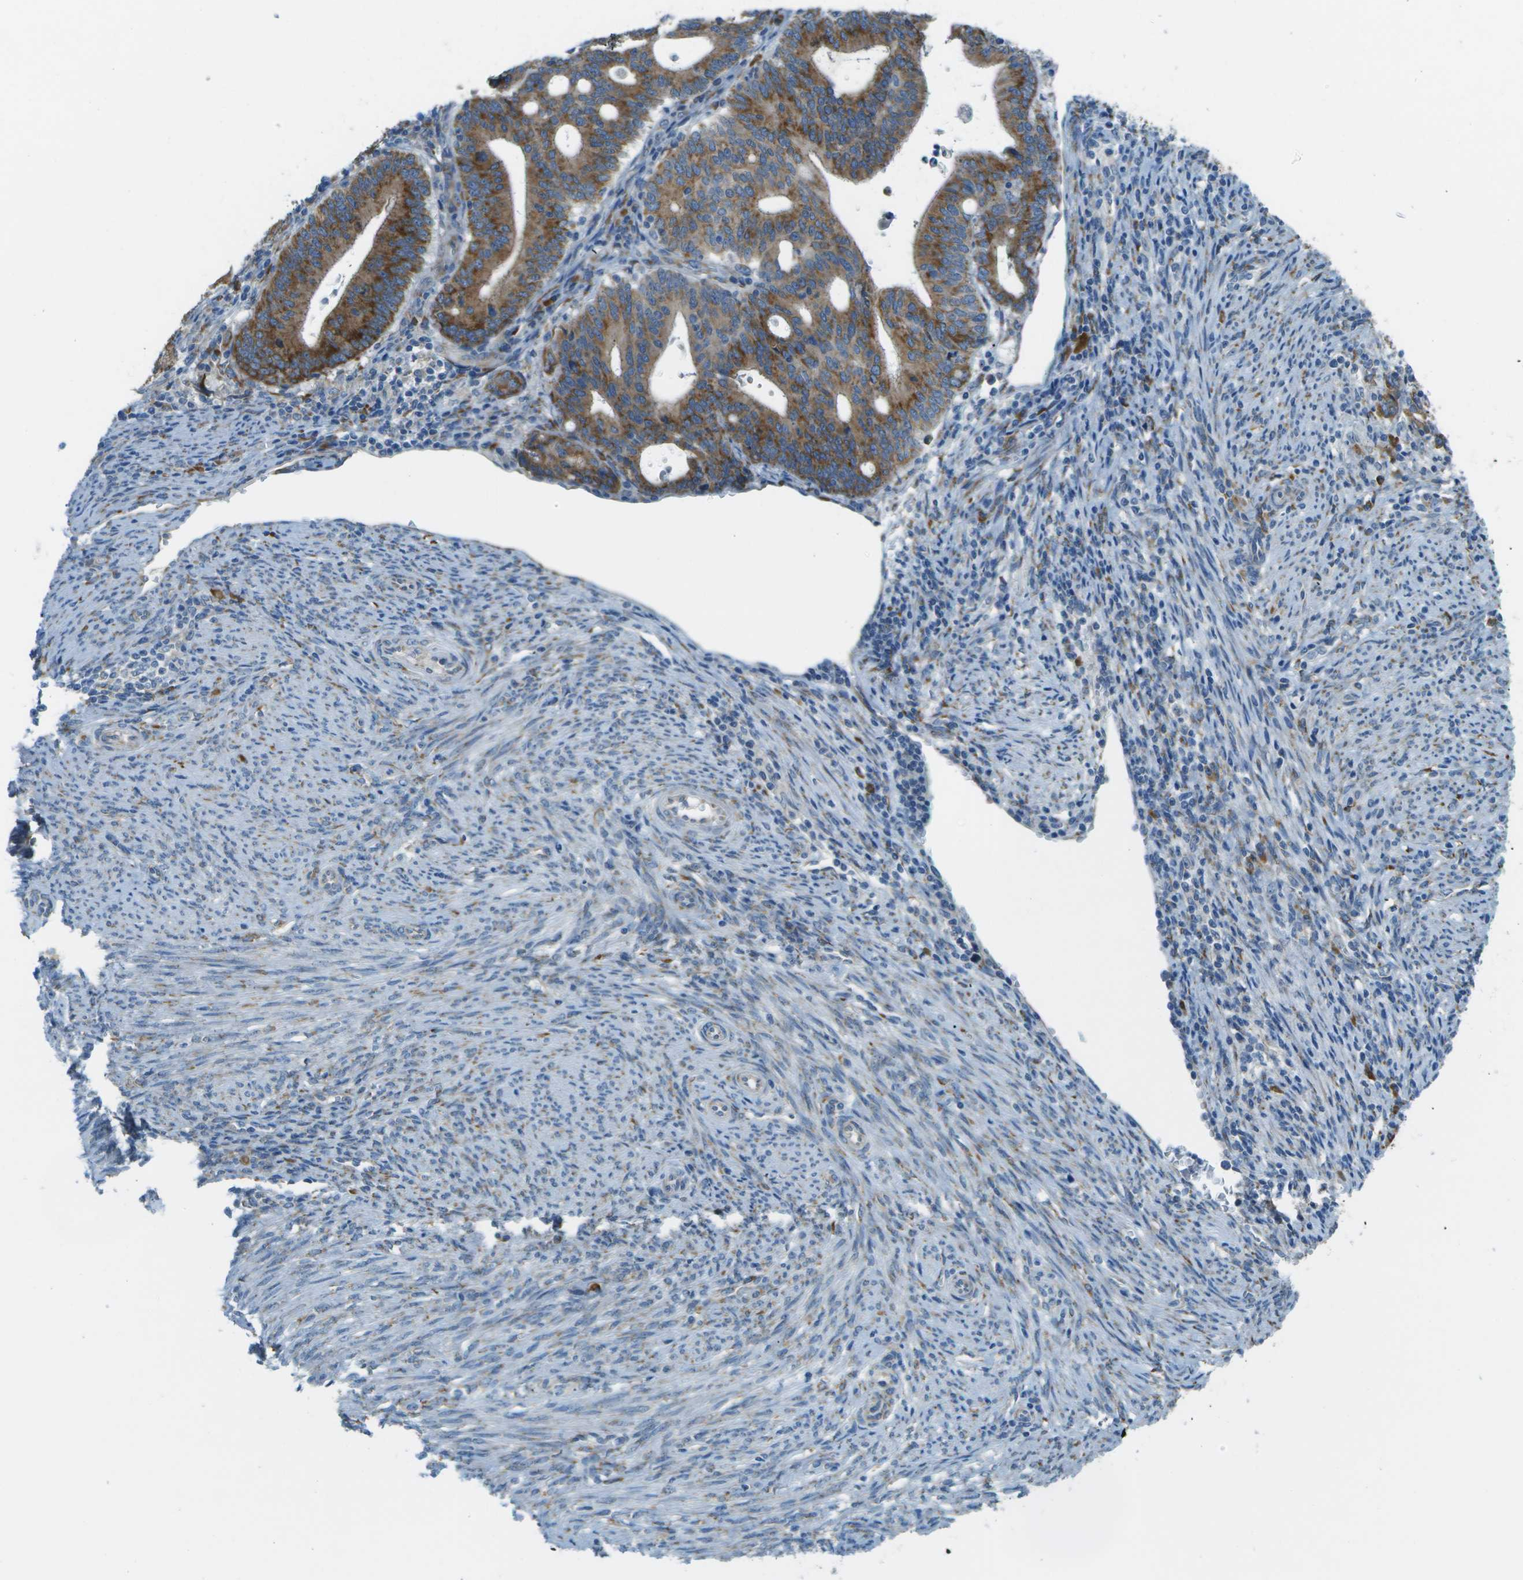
{"staining": {"intensity": "strong", "quantity": ">75%", "location": "cytoplasmic/membranous"}, "tissue": "endometrial cancer", "cell_type": "Tumor cells", "image_type": "cancer", "snomed": [{"axis": "morphology", "description": "Adenocarcinoma, NOS"}, {"axis": "topography", "description": "Uterus"}], "caption": "Immunohistochemical staining of endometrial cancer displays high levels of strong cytoplasmic/membranous protein expression in about >75% of tumor cells.", "gene": "KCTD3", "patient": {"sex": "female", "age": 83}}